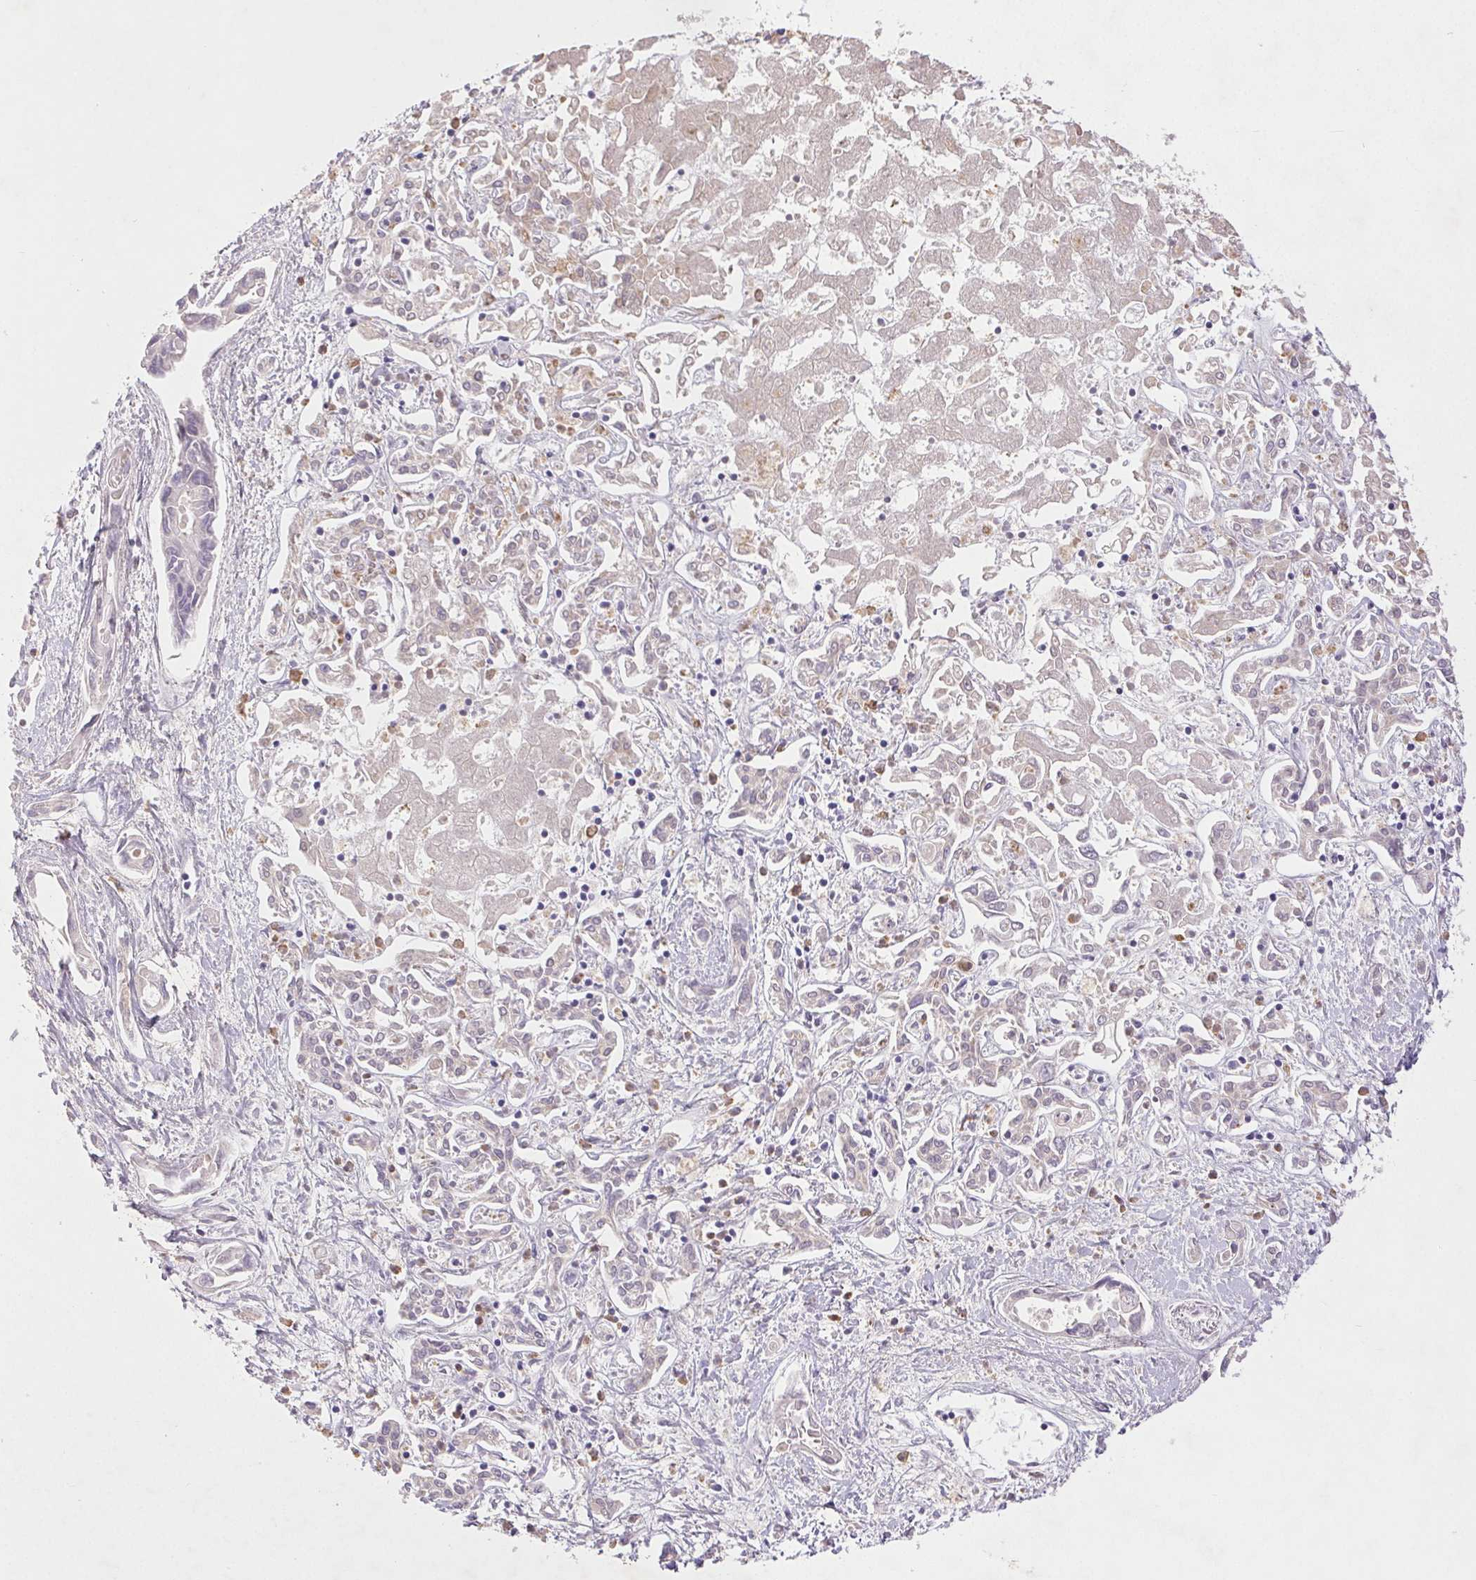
{"staining": {"intensity": "negative", "quantity": "none", "location": "none"}, "tissue": "liver cancer", "cell_type": "Tumor cells", "image_type": "cancer", "snomed": [{"axis": "morphology", "description": "Cholangiocarcinoma"}, {"axis": "topography", "description": "Liver"}], "caption": "The immunohistochemistry photomicrograph has no significant staining in tumor cells of liver cancer (cholangiocarcinoma) tissue. (DAB immunohistochemistry (IHC) with hematoxylin counter stain).", "gene": "EMX2", "patient": {"sex": "female", "age": 64}}